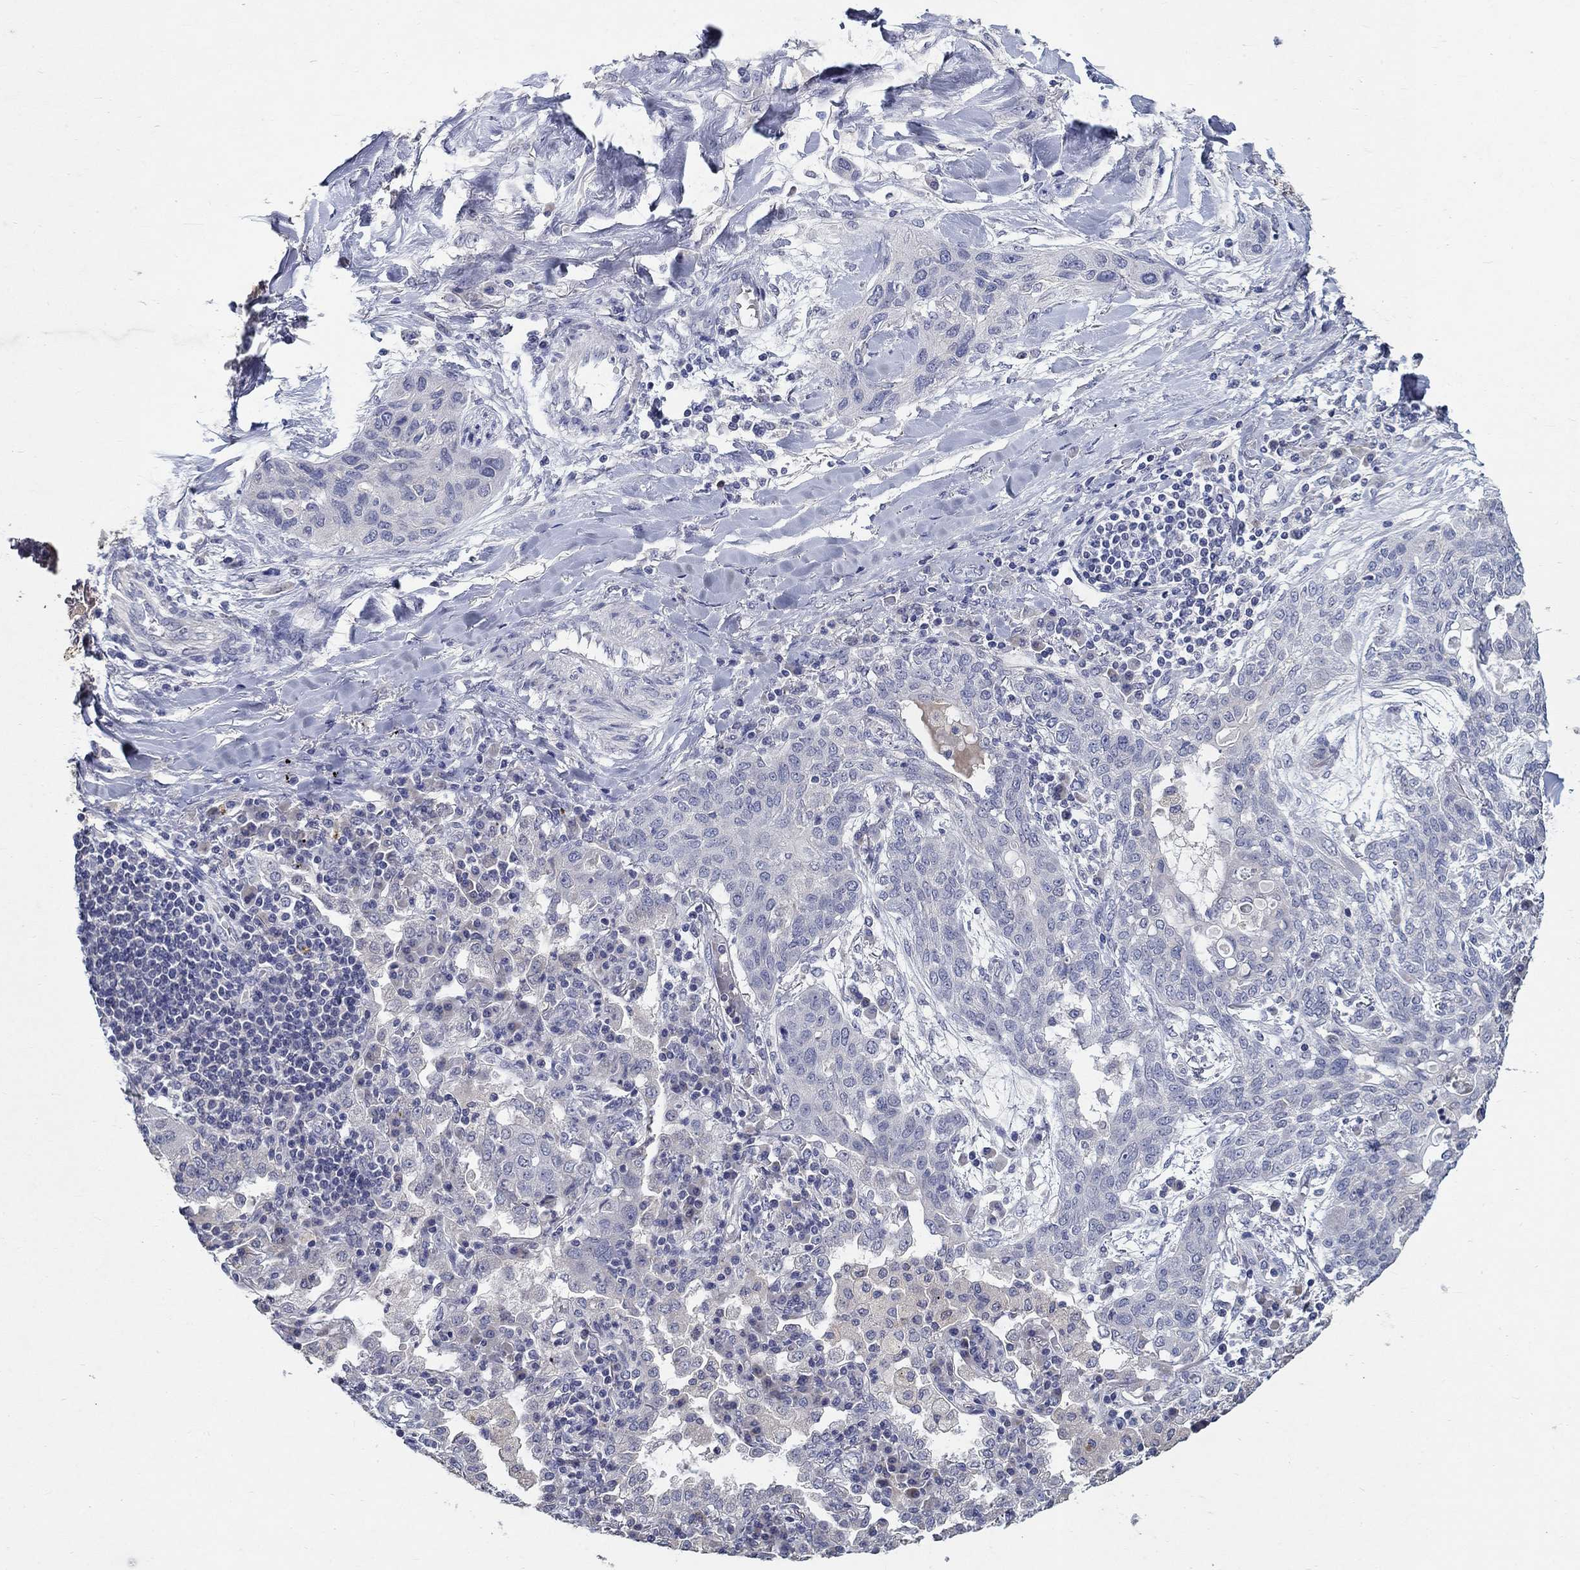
{"staining": {"intensity": "negative", "quantity": "none", "location": "none"}, "tissue": "lung cancer", "cell_type": "Tumor cells", "image_type": "cancer", "snomed": [{"axis": "morphology", "description": "Squamous cell carcinoma, NOS"}, {"axis": "topography", "description": "Lung"}], "caption": "Immunohistochemical staining of squamous cell carcinoma (lung) shows no significant positivity in tumor cells. Brightfield microscopy of immunohistochemistry stained with DAB (3,3'-diaminobenzidine) (brown) and hematoxylin (blue), captured at high magnification.", "gene": "PROZ", "patient": {"sex": "female", "age": 70}}